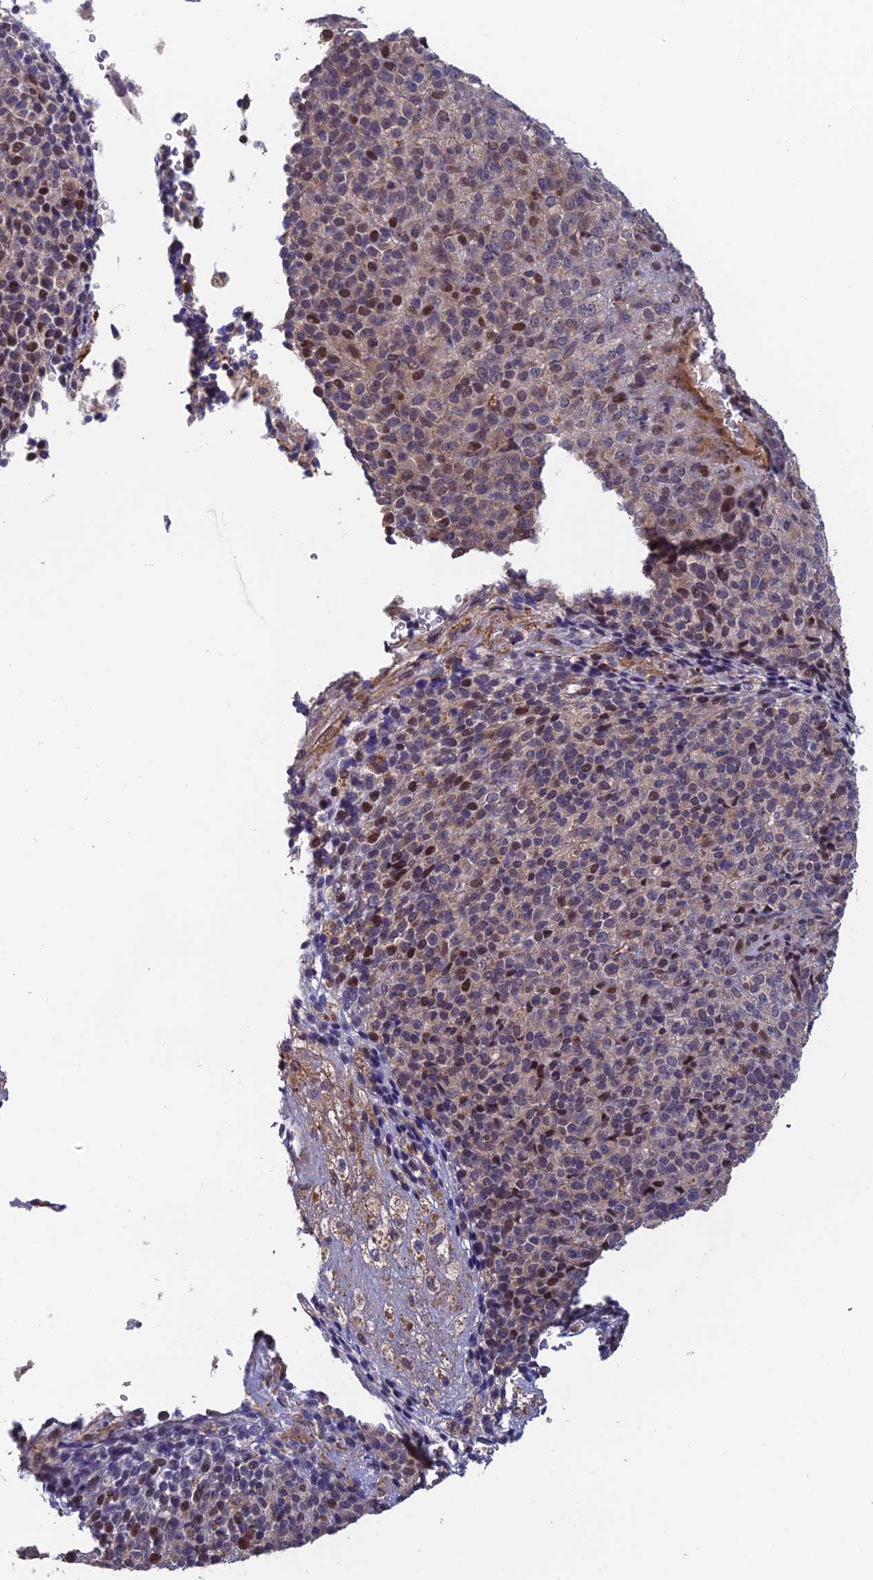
{"staining": {"intensity": "moderate", "quantity": "<25%", "location": "nuclear"}, "tissue": "melanoma", "cell_type": "Tumor cells", "image_type": "cancer", "snomed": [{"axis": "morphology", "description": "Malignant melanoma, Metastatic site"}, {"axis": "topography", "description": "Brain"}], "caption": "A brown stain labels moderate nuclear expression of a protein in malignant melanoma (metastatic site) tumor cells.", "gene": "CCDC183", "patient": {"sex": "female", "age": 56}}